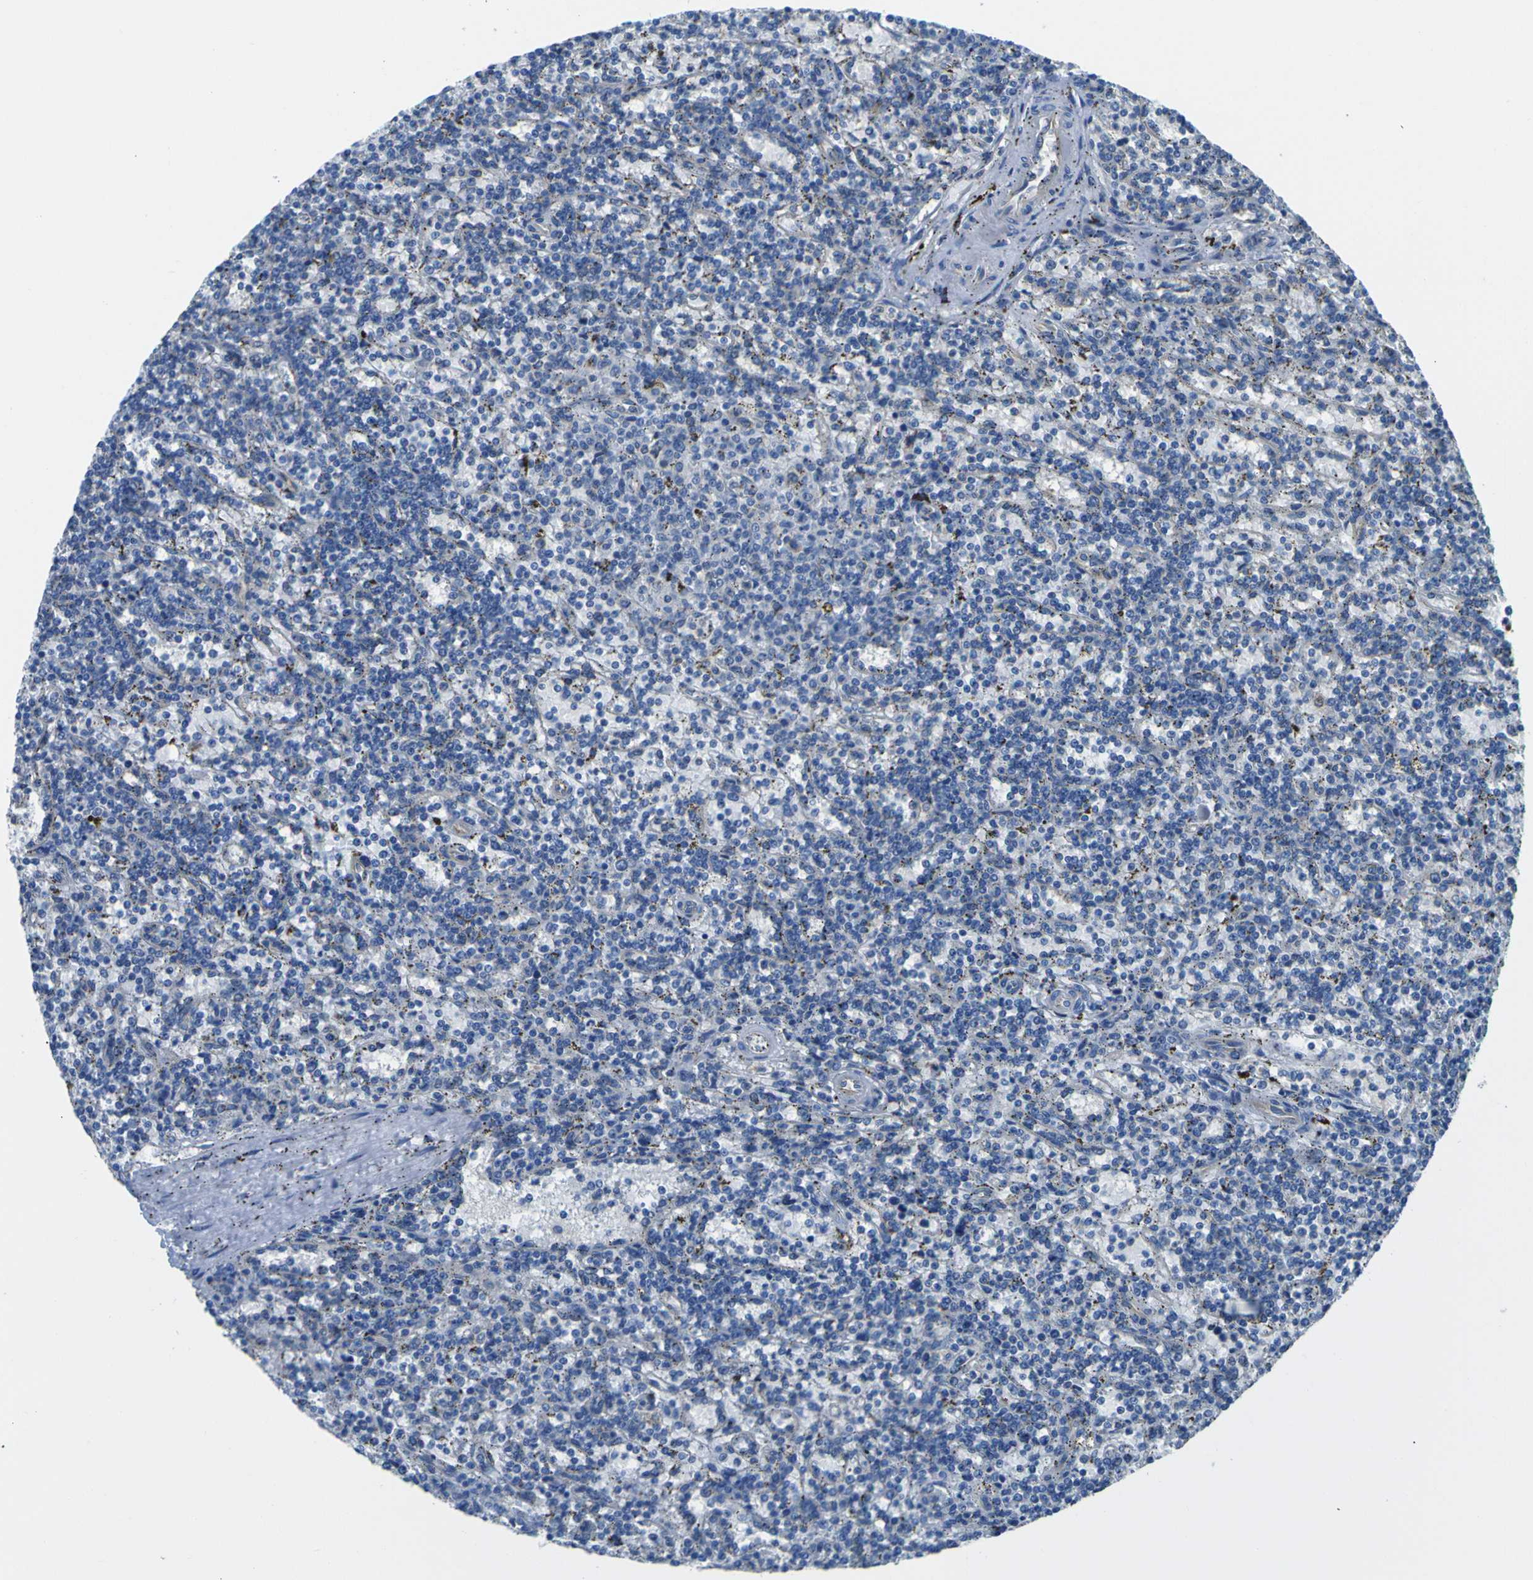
{"staining": {"intensity": "negative", "quantity": "none", "location": "none"}, "tissue": "lymphoma", "cell_type": "Tumor cells", "image_type": "cancer", "snomed": [{"axis": "morphology", "description": "Malignant lymphoma, non-Hodgkin's type, Low grade"}, {"axis": "topography", "description": "Spleen"}], "caption": "Lymphoma was stained to show a protein in brown. There is no significant staining in tumor cells.", "gene": "TUBB", "patient": {"sex": "male", "age": 73}}